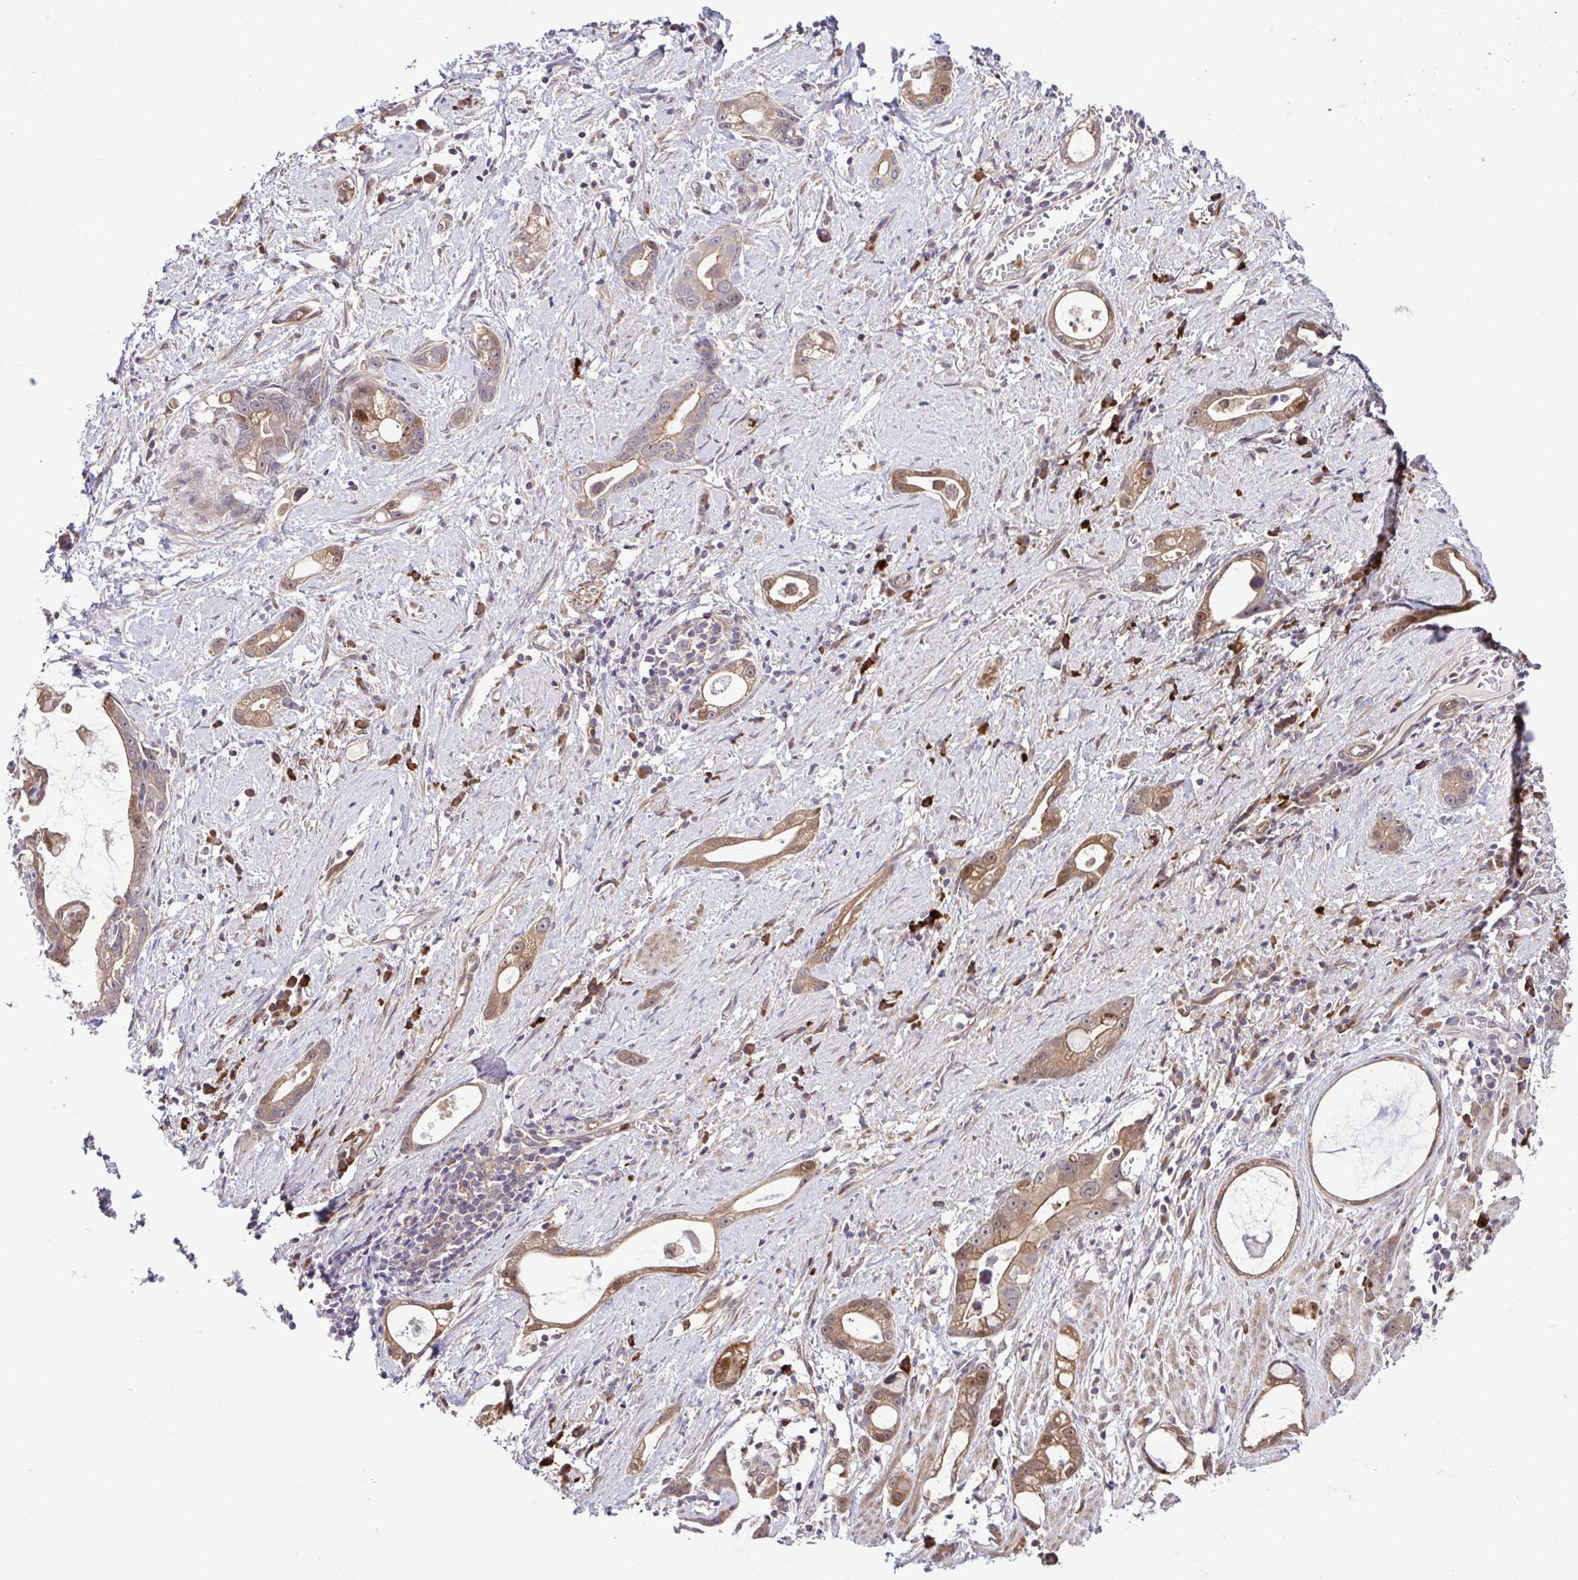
{"staining": {"intensity": "moderate", "quantity": ">75%", "location": "cytoplasmic/membranous"}, "tissue": "stomach cancer", "cell_type": "Tumor cells", "image_type": "cancer", "snomed": [{"axis": "morphology", "description": "Adenocarcinoma, NOS"}, {"axis": "topography", "description": "Stomach"}], "caption": "DAB immunohistochemical staining of stomach adenocarcinoma exhibits moderate cytoplasmic/membranous protein positivity in approximately >75% of tumor cells.", "gene": "CMPK1", "patient": {"sex": "male", "age": 55}}